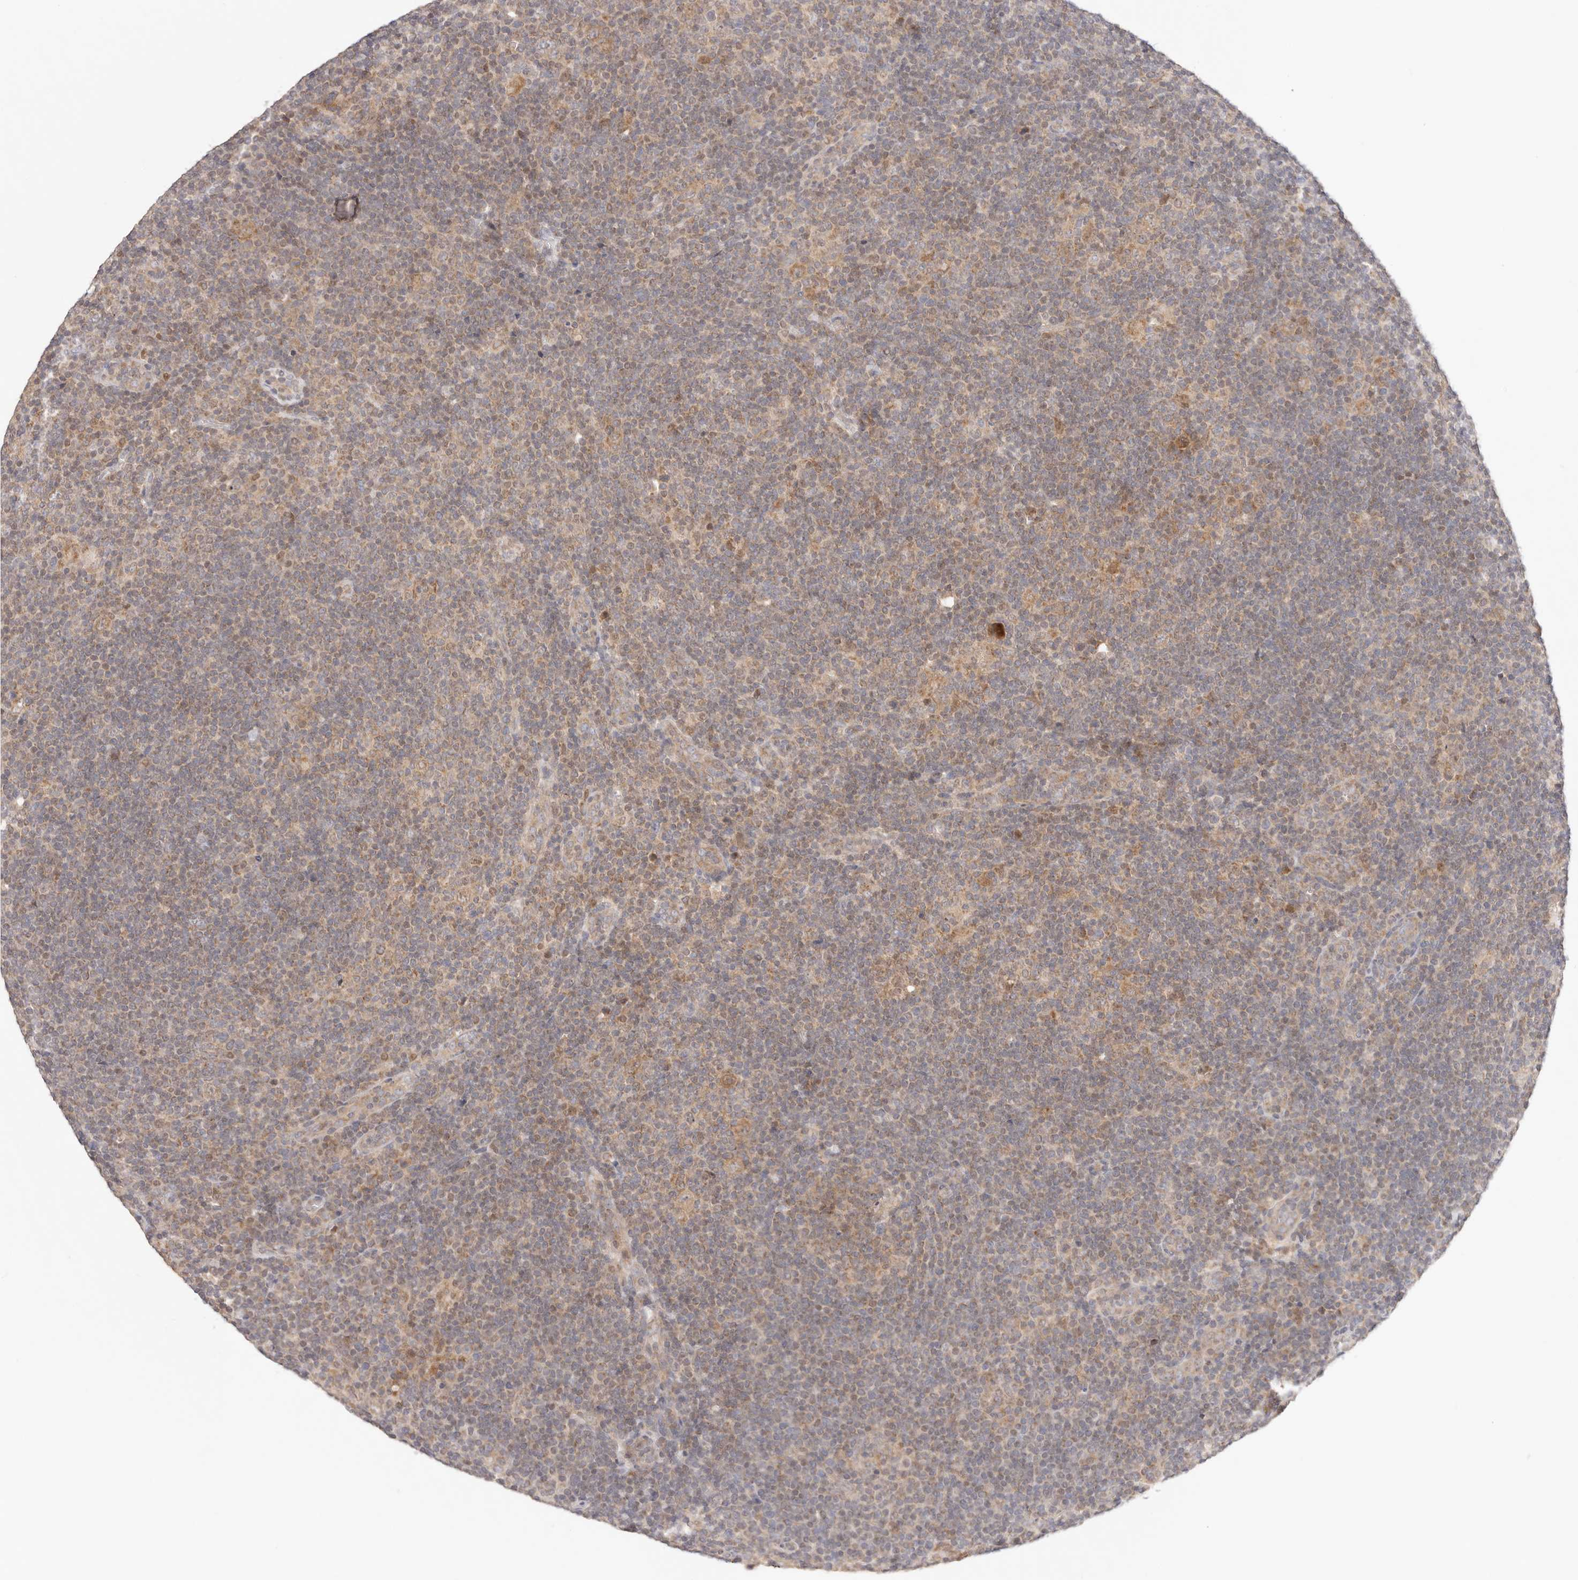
{"staining": {"intensity": "negative", "quantity": "none", "location": "none"}, "tissue": "lymphoma", "cell_type": "Tumor cells", "image_type": "cancer", "snomed": [{"axis": "morphology", "description": "Hodgkin's disease, NOS"}, {"axis": "topography", "description": "Lymph node"}], "caption": "Histopathology image shows no significant protein positivity in tumor cells of Hodgkin's disease.", "gene": "KCMF1", "patient": {"sex": "female", "age": 57}}